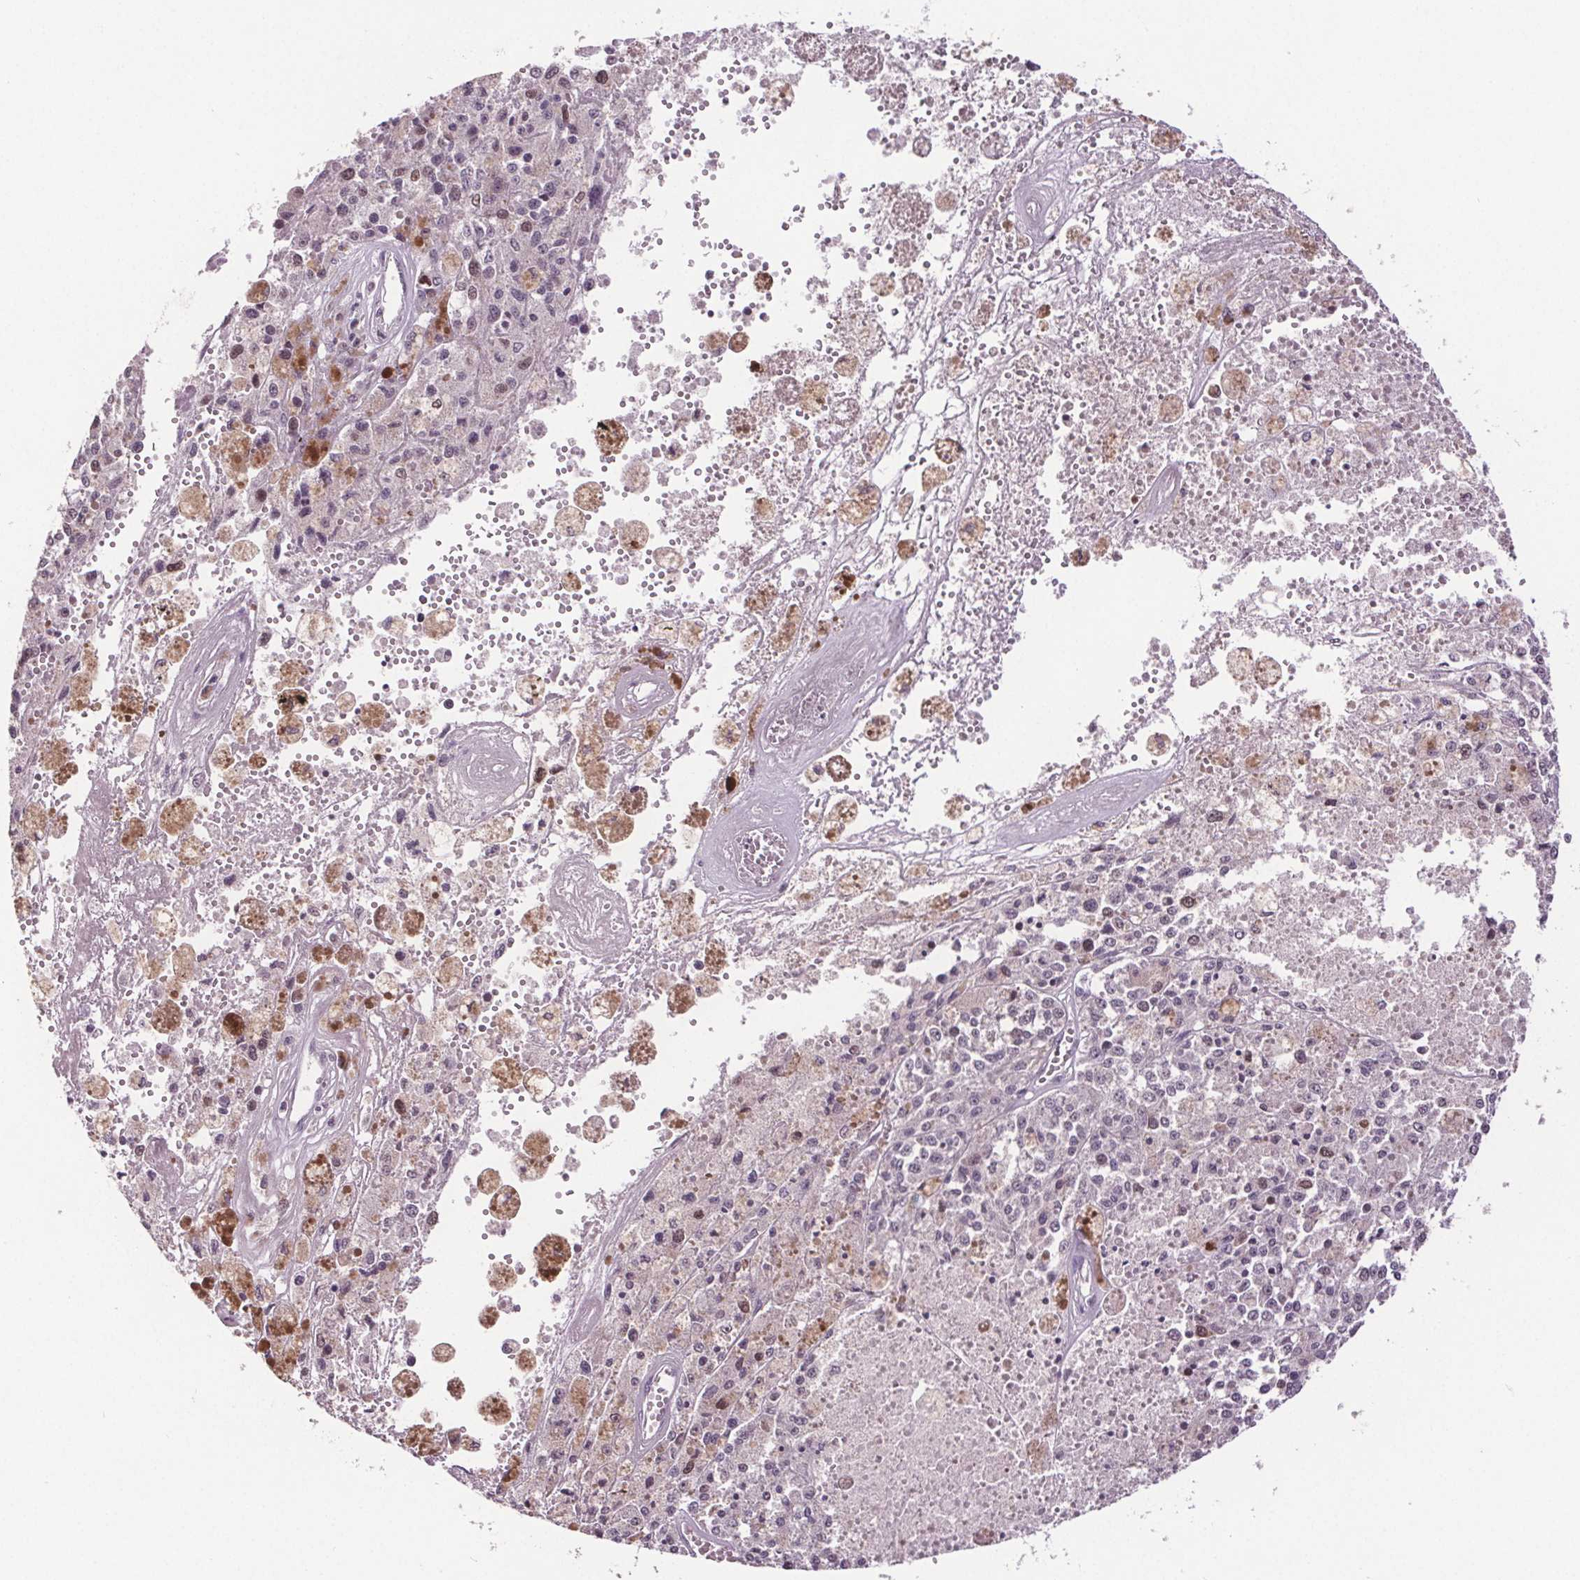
{"staining": {"intensity": "negative", "quantity": "none", "location": "none"}, "tissue": "melanoma", "cell_type": "Tumor cells", "image_type": "cancer", "snomed": [{"axis": "morphology", "description": "Malignant melanoma, Metastatic site"}, {"axis": "topography", "description": "Lymph node"}], "caption": "A histopathology image of human melanoma is negative for staining in tumor cells.", "gene": "CENPF", "patient": {"sex": "female", "age": 64}}